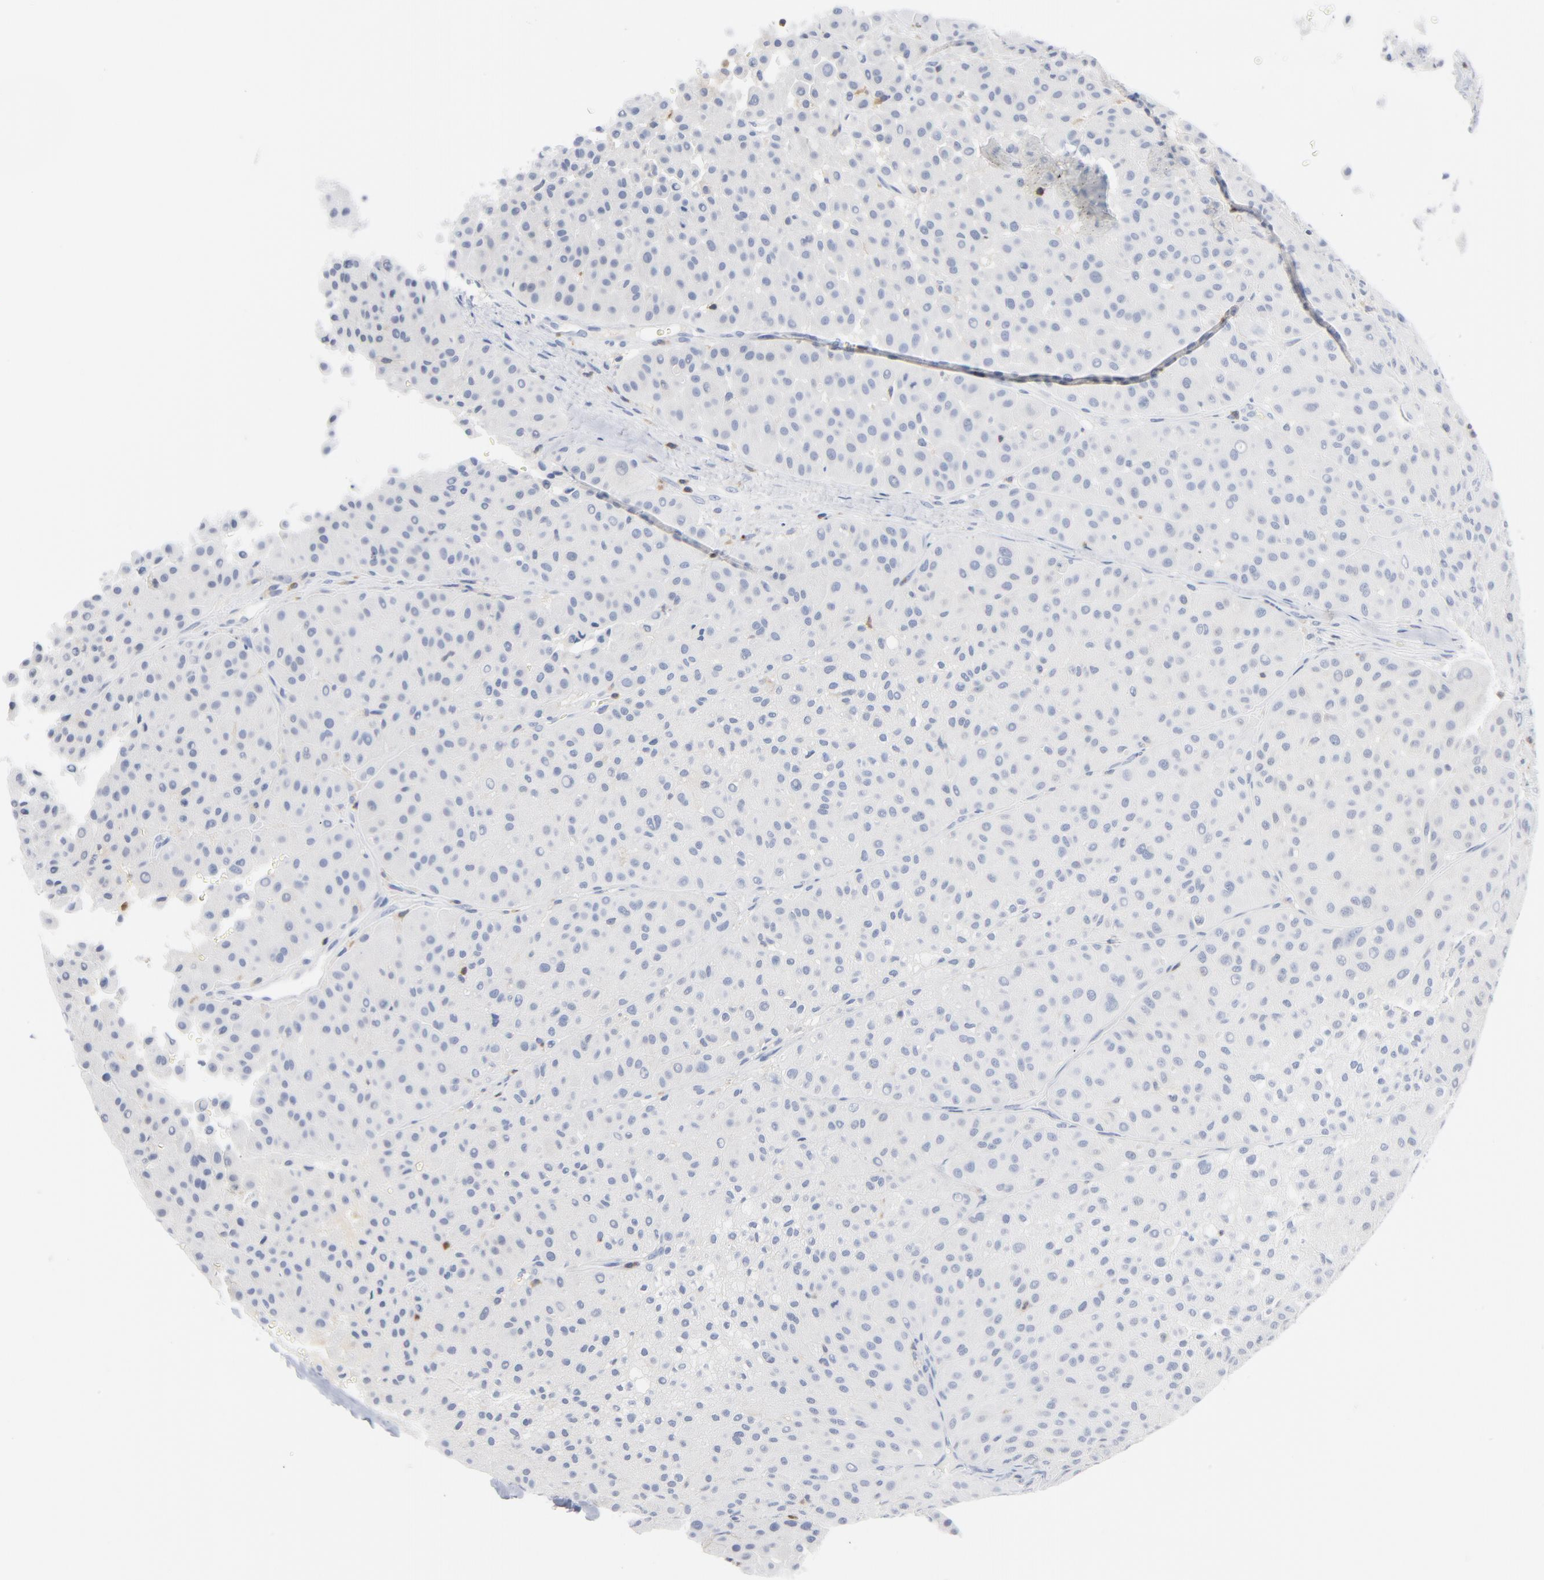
{"staining": {"intensity": "negative", "quantity": "none", "location": "none"}, "tissue": "melanoma", "cell_type": "Tumor cells", "image_type": "cancer", "snomed": [{"axis": "morphology", "description": "Normal tissue, NOS"}, {"axis": "morphology", "description": "Malignant melanoma, Metastatic site"}, {"axis": "topography", "description": "Skin"}], "caption": "Immunohistochemistry histopathology image of neoplastic tissue: human melanoma stained with DAB reveals no significant protein expression in tumor cells.", "gene": "PTK2B", "patient": {"sex": "male", "age": 41}}